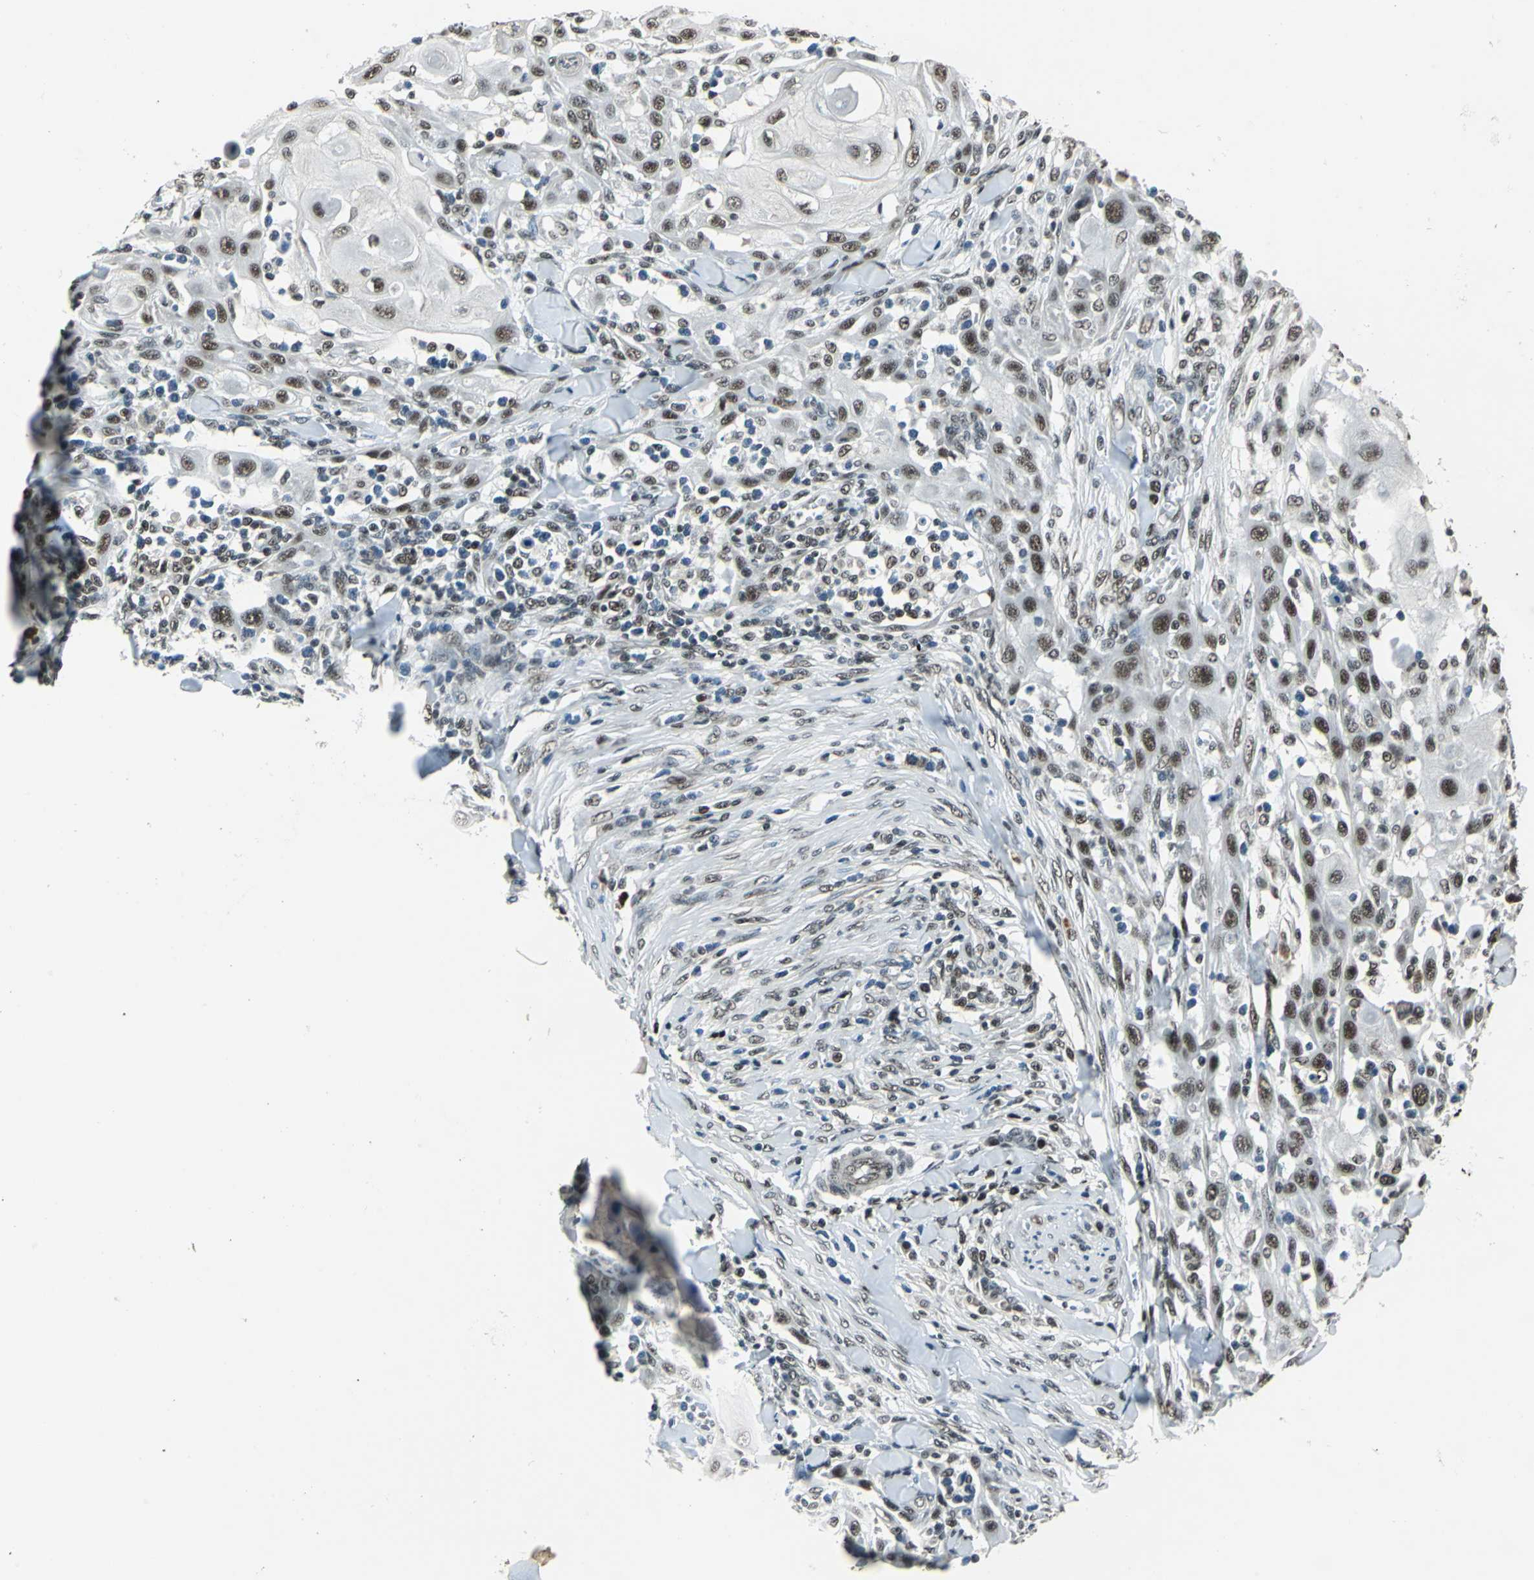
{"staining": {"intensity": "weak", "quantity": ">75%", "location": "nuclear"}, "tissue": "skin cancer", "cell_type": "Tumor cells", "image_type": "cancer", "snomed": [{"axis": "morphology", "description": "Squamous cell carcinoma, NOS"}, {"axis": "topography", "description": "Skin"}], "caption": "DAB (3,3'-diaminobenzidine) immunohistochemical staining of skin cancer demonstrates weak nuclear protein staining in about >75% of tumor cells.", "gene": "BCLAF1", "patient": {"sex": "male", "age": 24}}